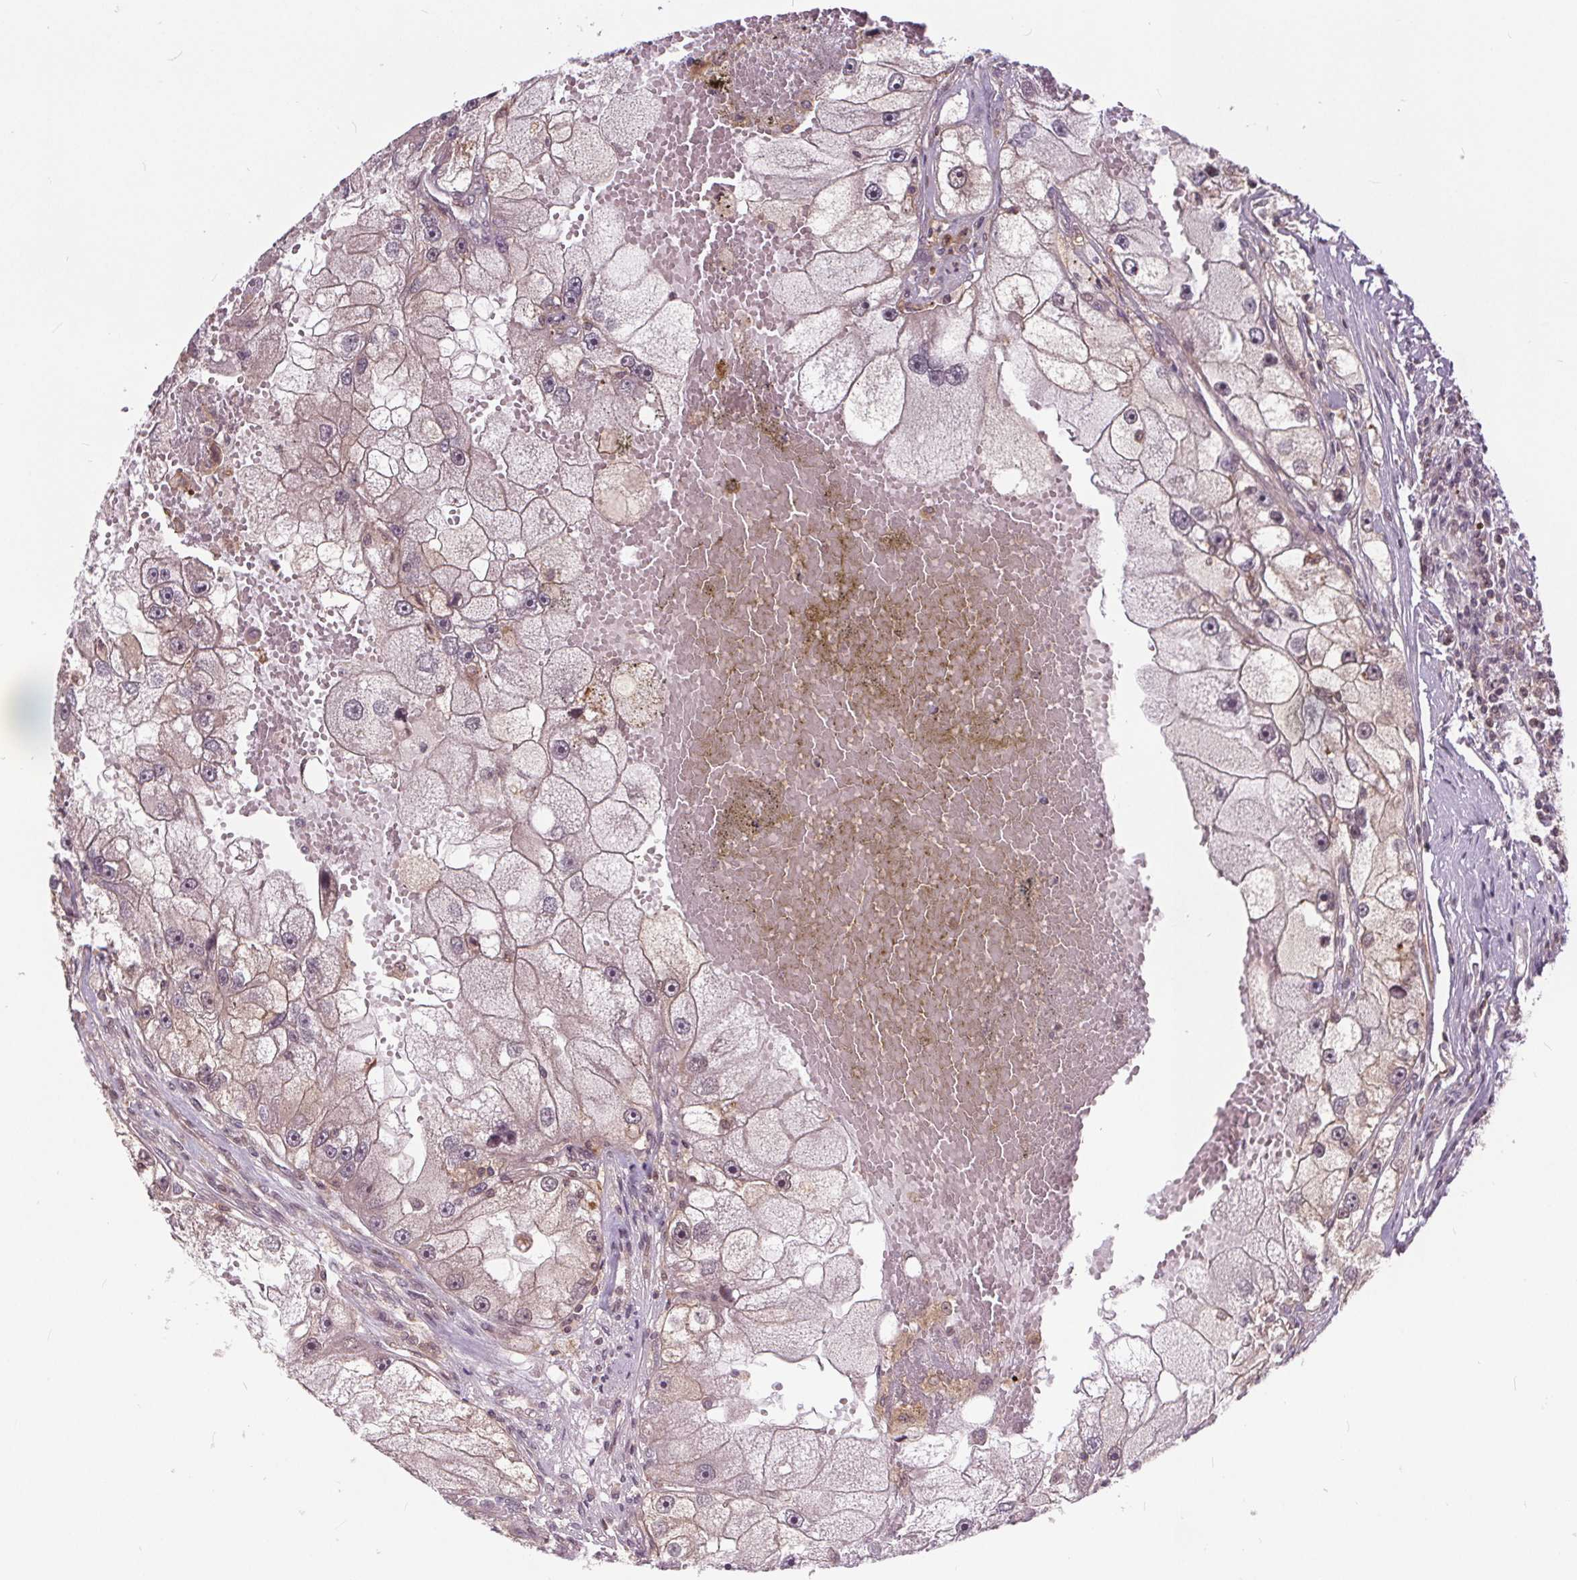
{"staining": {"intensity": "weak", "quantity": "<25%", "location": "nuclear"}, "tissue": "renal cancer", "cell_type": "Tumor cells", "image_type": "cancer", "snomed": [{"axis": "morphology", "description": "Adenocarcinoma, NOS"}, {"axis": "topography", "description": "Kidney"}], "caption": "Immunohistochemistry (IHC) of human renal adenocarcinoma shows no staining in tumor cells. (Immunohistochemistry, brightfield microscopy, high magnification).", "gene": "HIF1AN", "patient": {"sex": "male", "age": 63}}